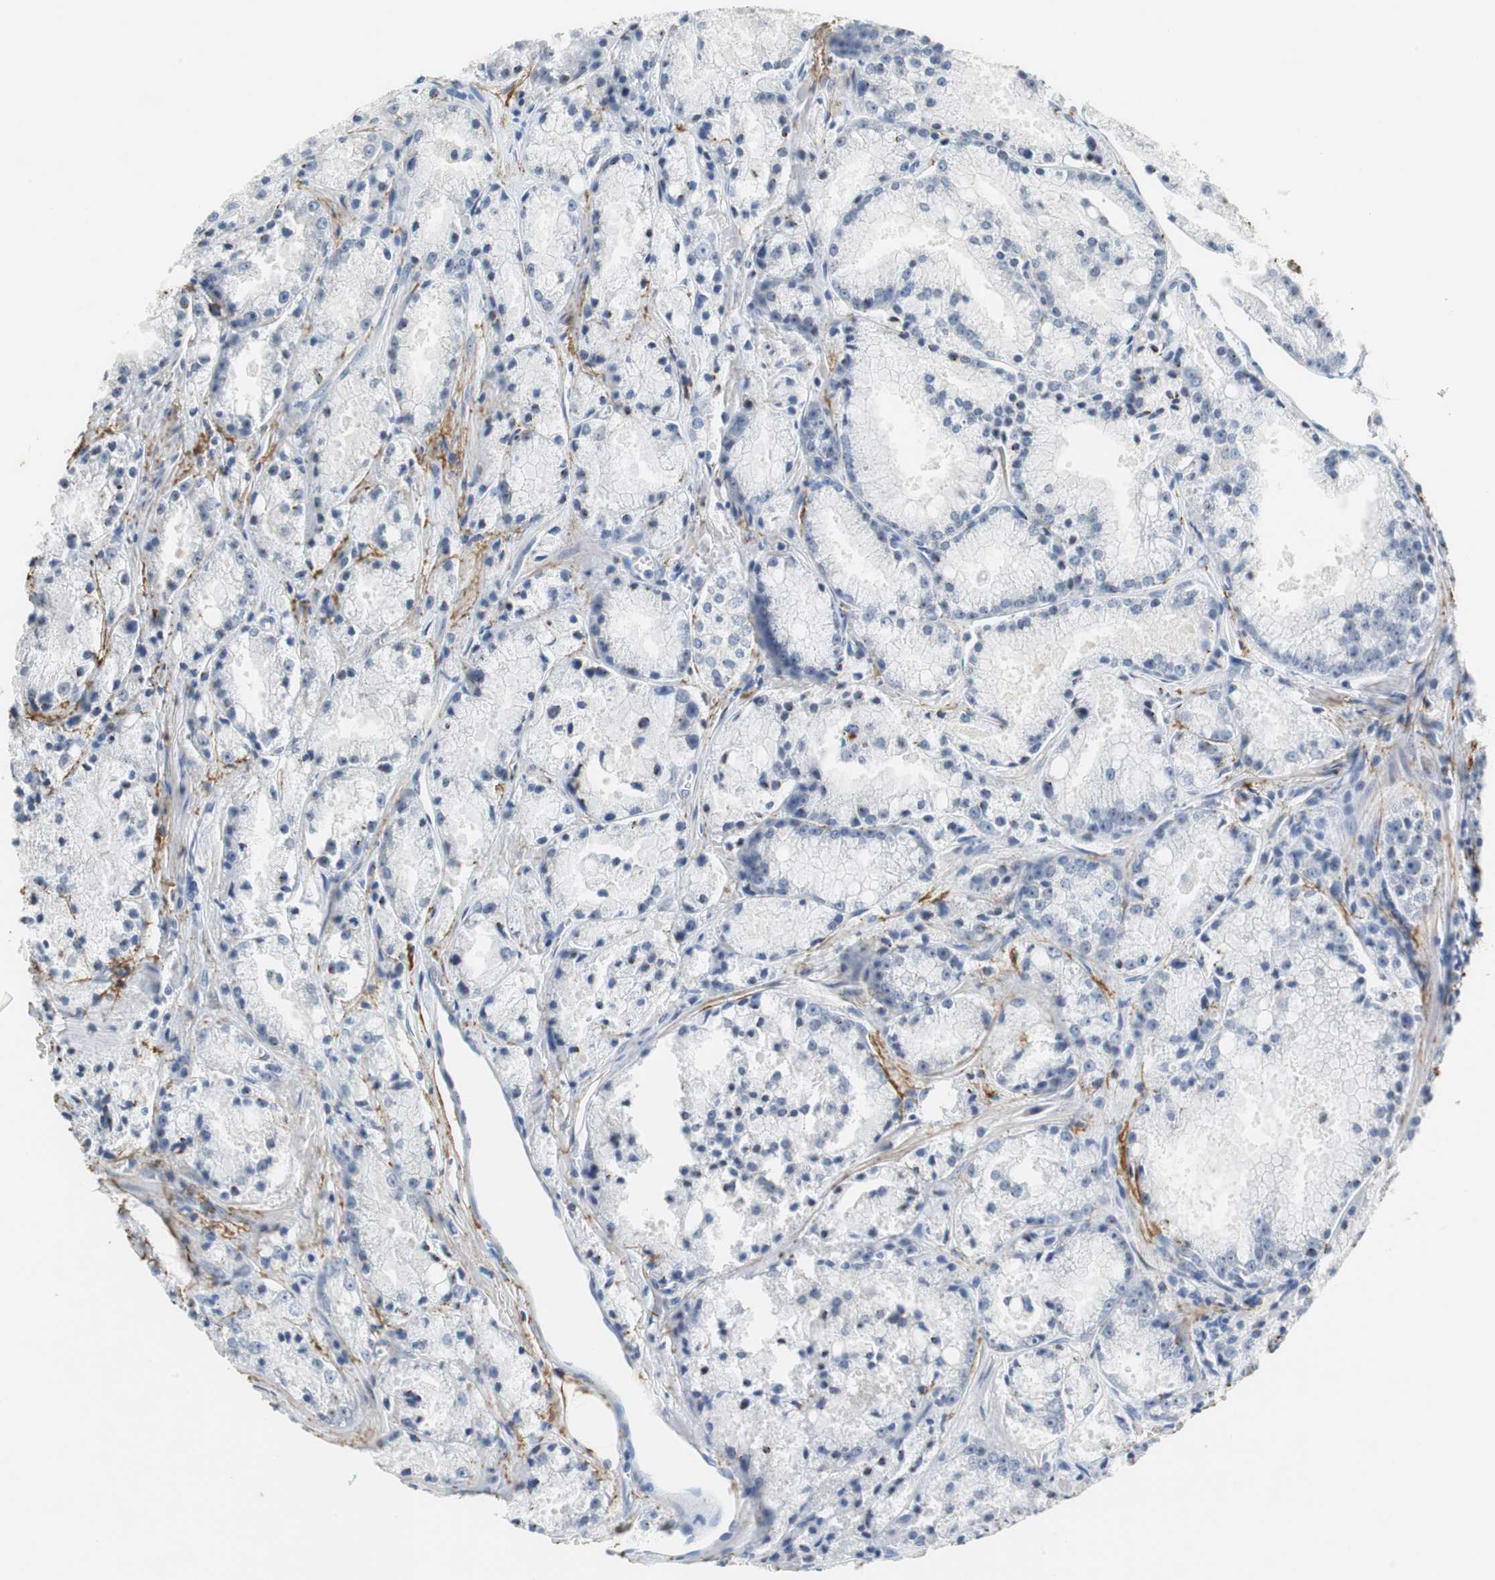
{"staining": {"intensity": "negative", "quantity": "none", "location": "none"}, "tissue": "prostate cancer", "cell_type": "Tumor cells", "image_type": "cancer", "snomed": [{"axis": "morphology", "description": "Adenocarcinoma, Low grade"}, {"axis": "topography", "description": "Prostate"}], "caption": "Immunohistochemistry histopathology image of prostate adenocarcinoma (low-grade) stained for a protein (brown), which displays no positivity in tumor cells.", "gene": "MUC7", "patient": {"sex": "male", "age": 64}}